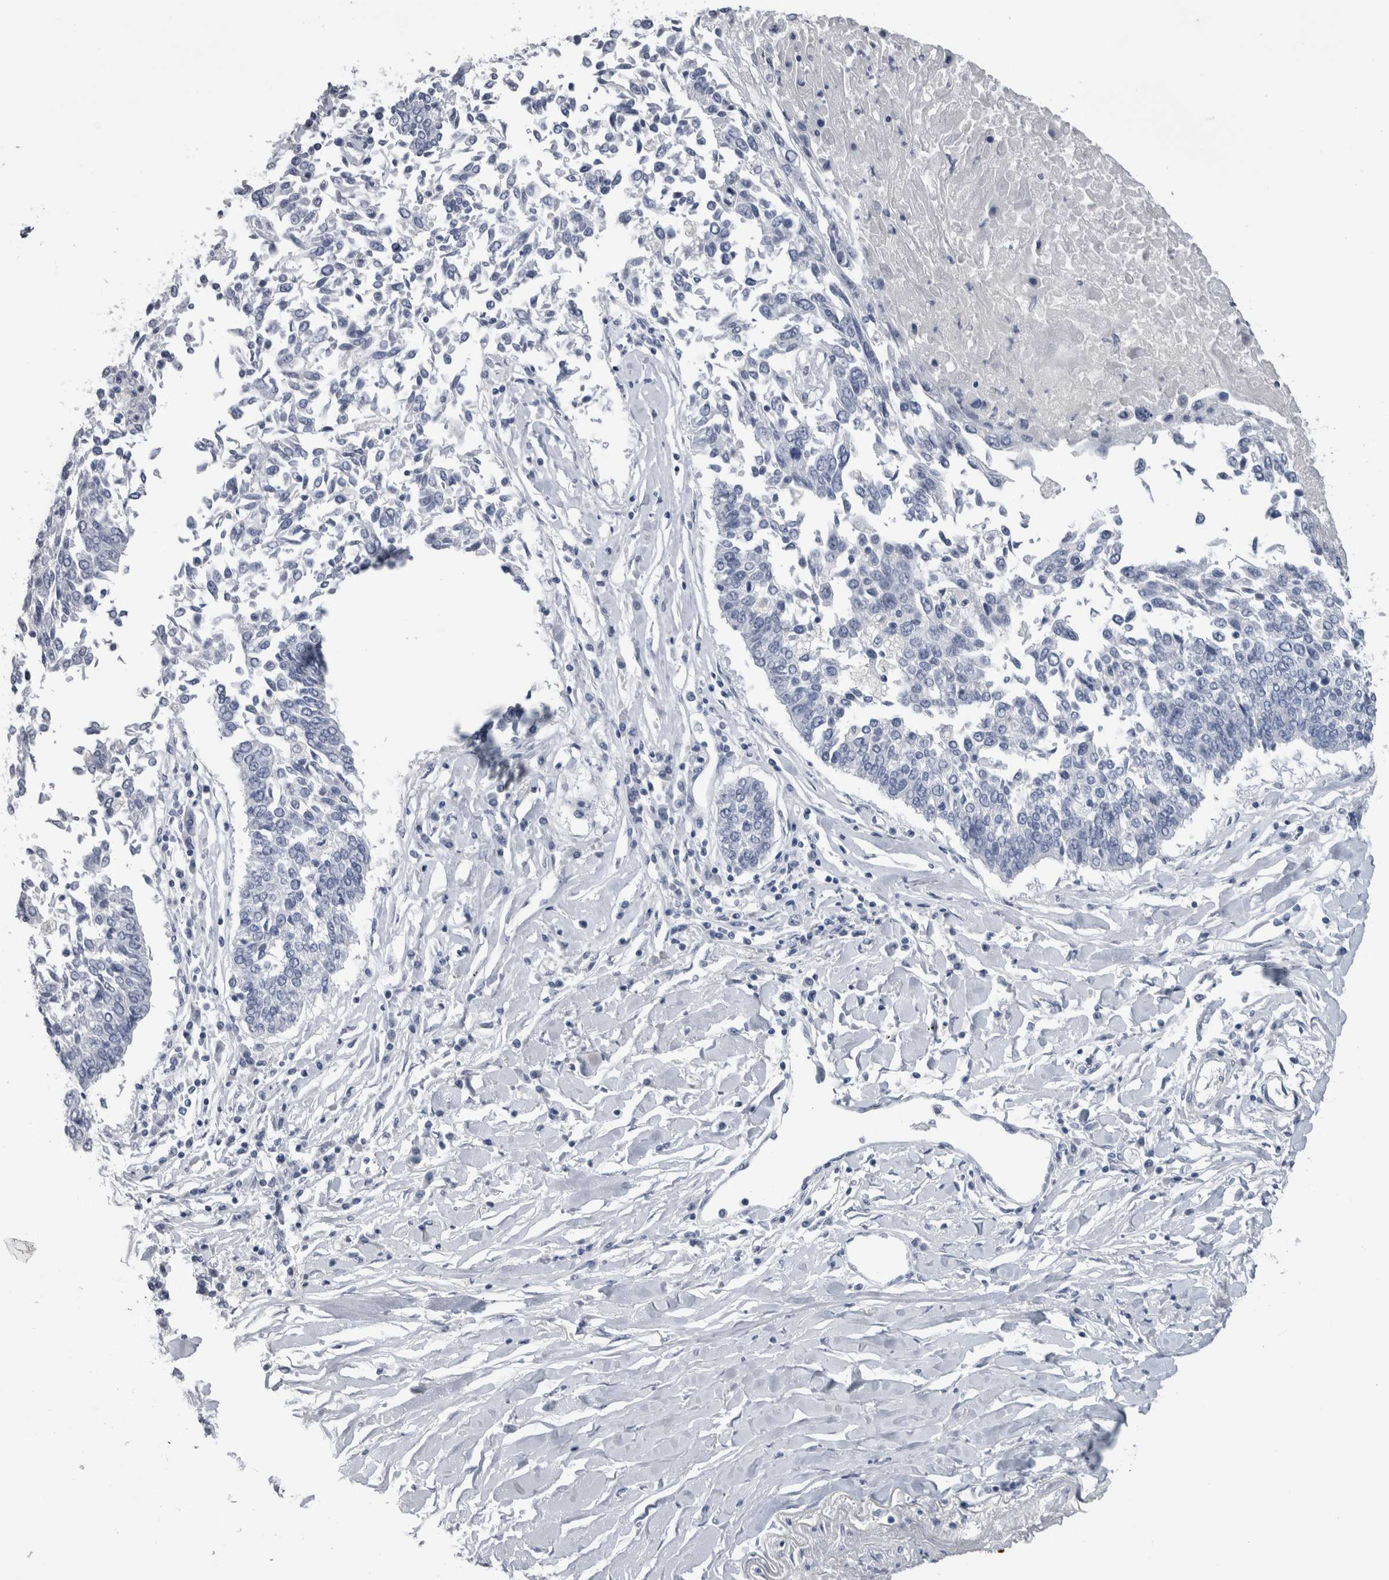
{"staining": {"intensity": "negative", "quantity": "none", "location": "none"}, "tissue": "lung cancer", "cell_type": "Tumor cells", "image_type": "cancer", "snomed": [{"axis": "morphology", "description": "Normal tissue, NOS"}, {"axis": "morphology", "description": "Squamous cell carcinoma, NOS"}, {"axis": "topography", "description": "Cartilage tissue"}, {"axis": "topography", "description": "Bronchus"}, {"axis": "topography", "description": "Lung"}, {"axis": "topography", "description": "Peripheral nerve tissue"}], "caption": "Human squamous cell carcinoma (lung) stained for a protein using immunohistochemistry (IHC) shows no expression in tumor cells.", "gene": "PTH", "patient": {"sex": "female", "age": 49}}